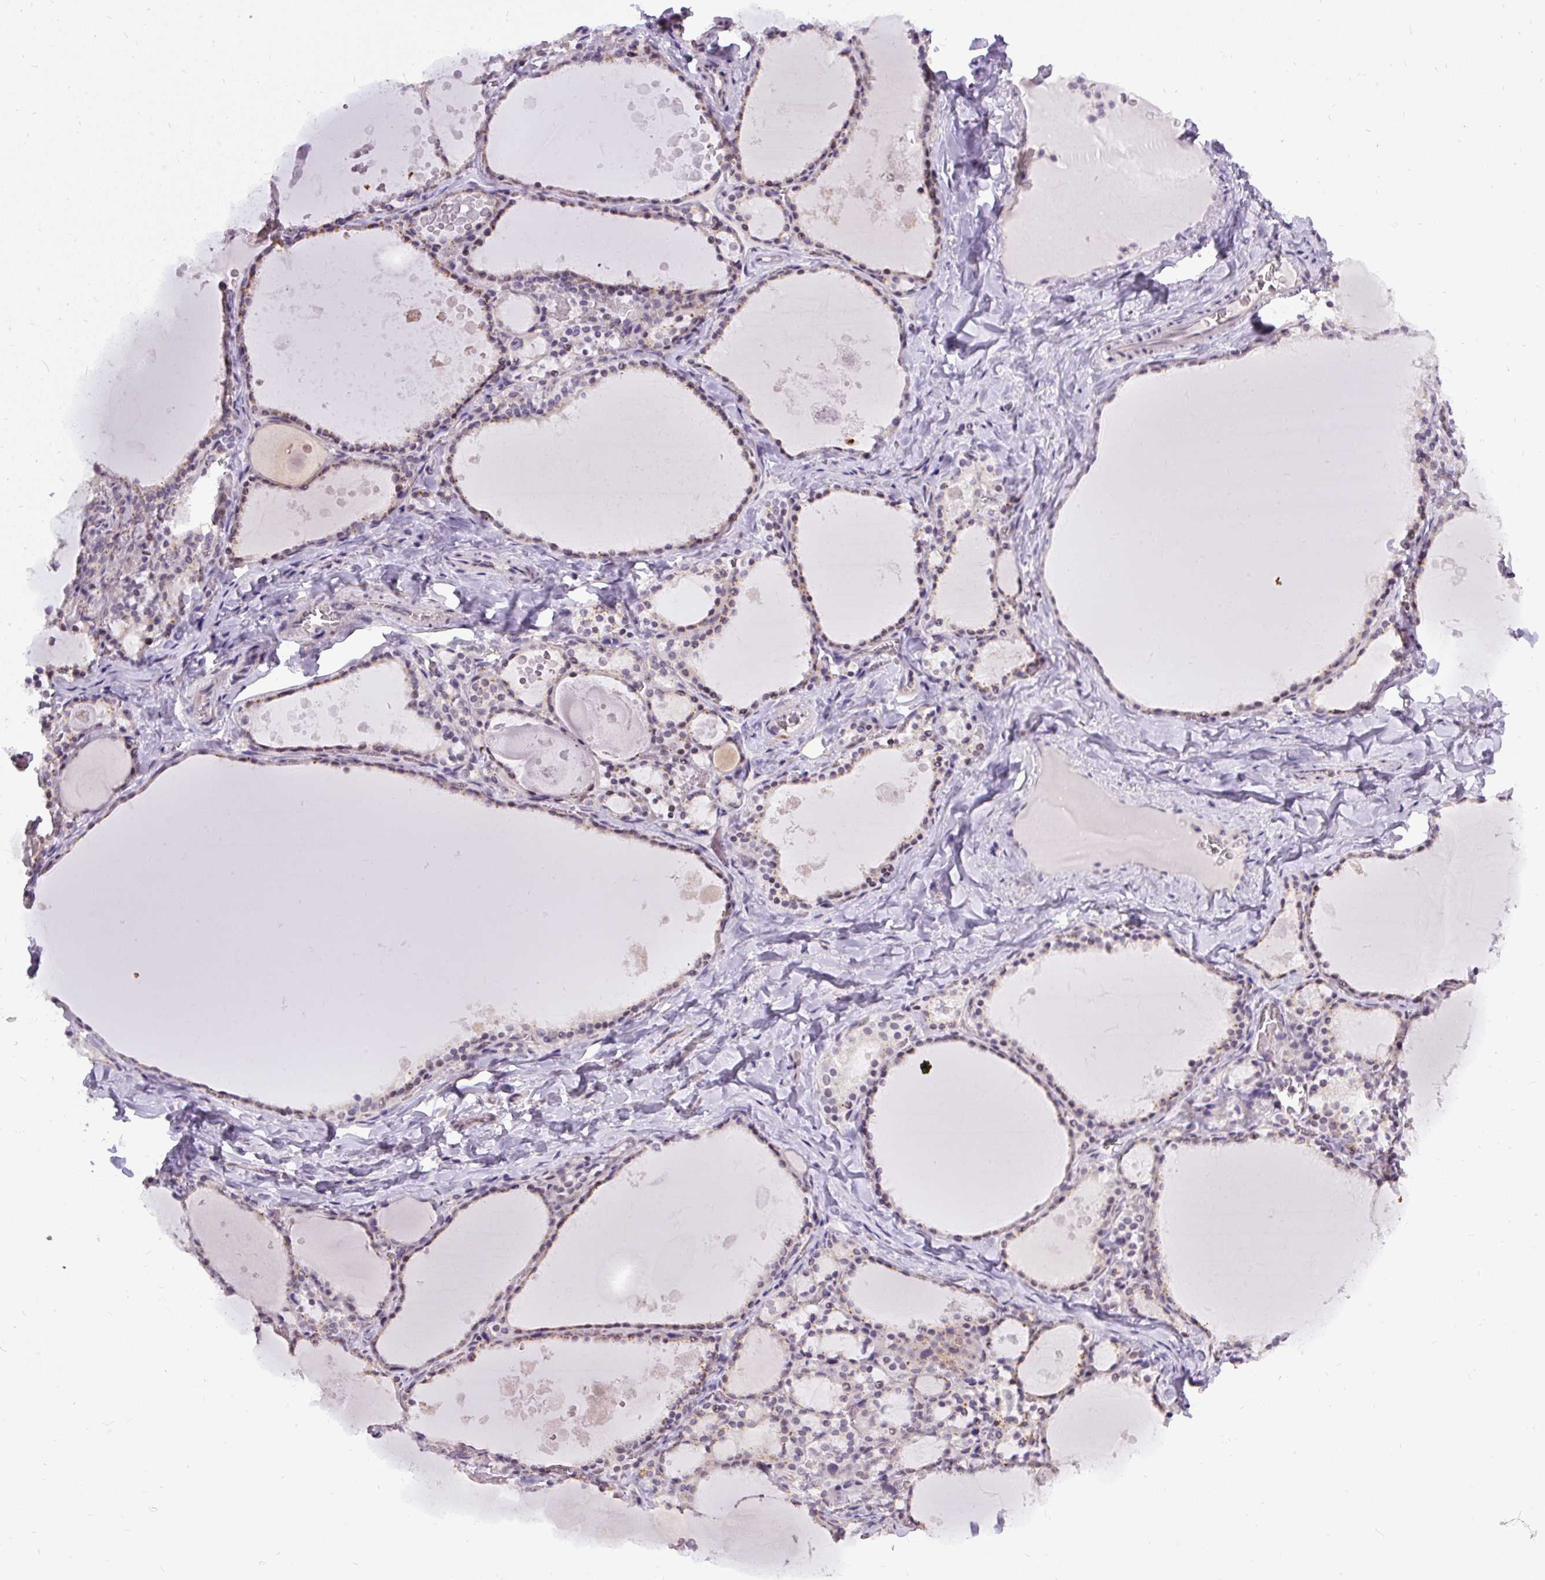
{"staining": {"intensity": "weak", "quantity": "25%-75%", "location": "nuclear"}, "tissue": "thyroid gland", "cell_type": "Glandular cells", "image_type": "normal", "snomed": [{"axis": "morphology", "description": "Normal tissue, NOS"}, {"axis": "topography", "description": "Thyroid gland"}], "caption": "Glandular cells display weak nuclear expression in approximately 25%-75% of cells in benign thyroid gland.", "gene": "FAM117B", "patient": {"sex": "male", "age": 56}}